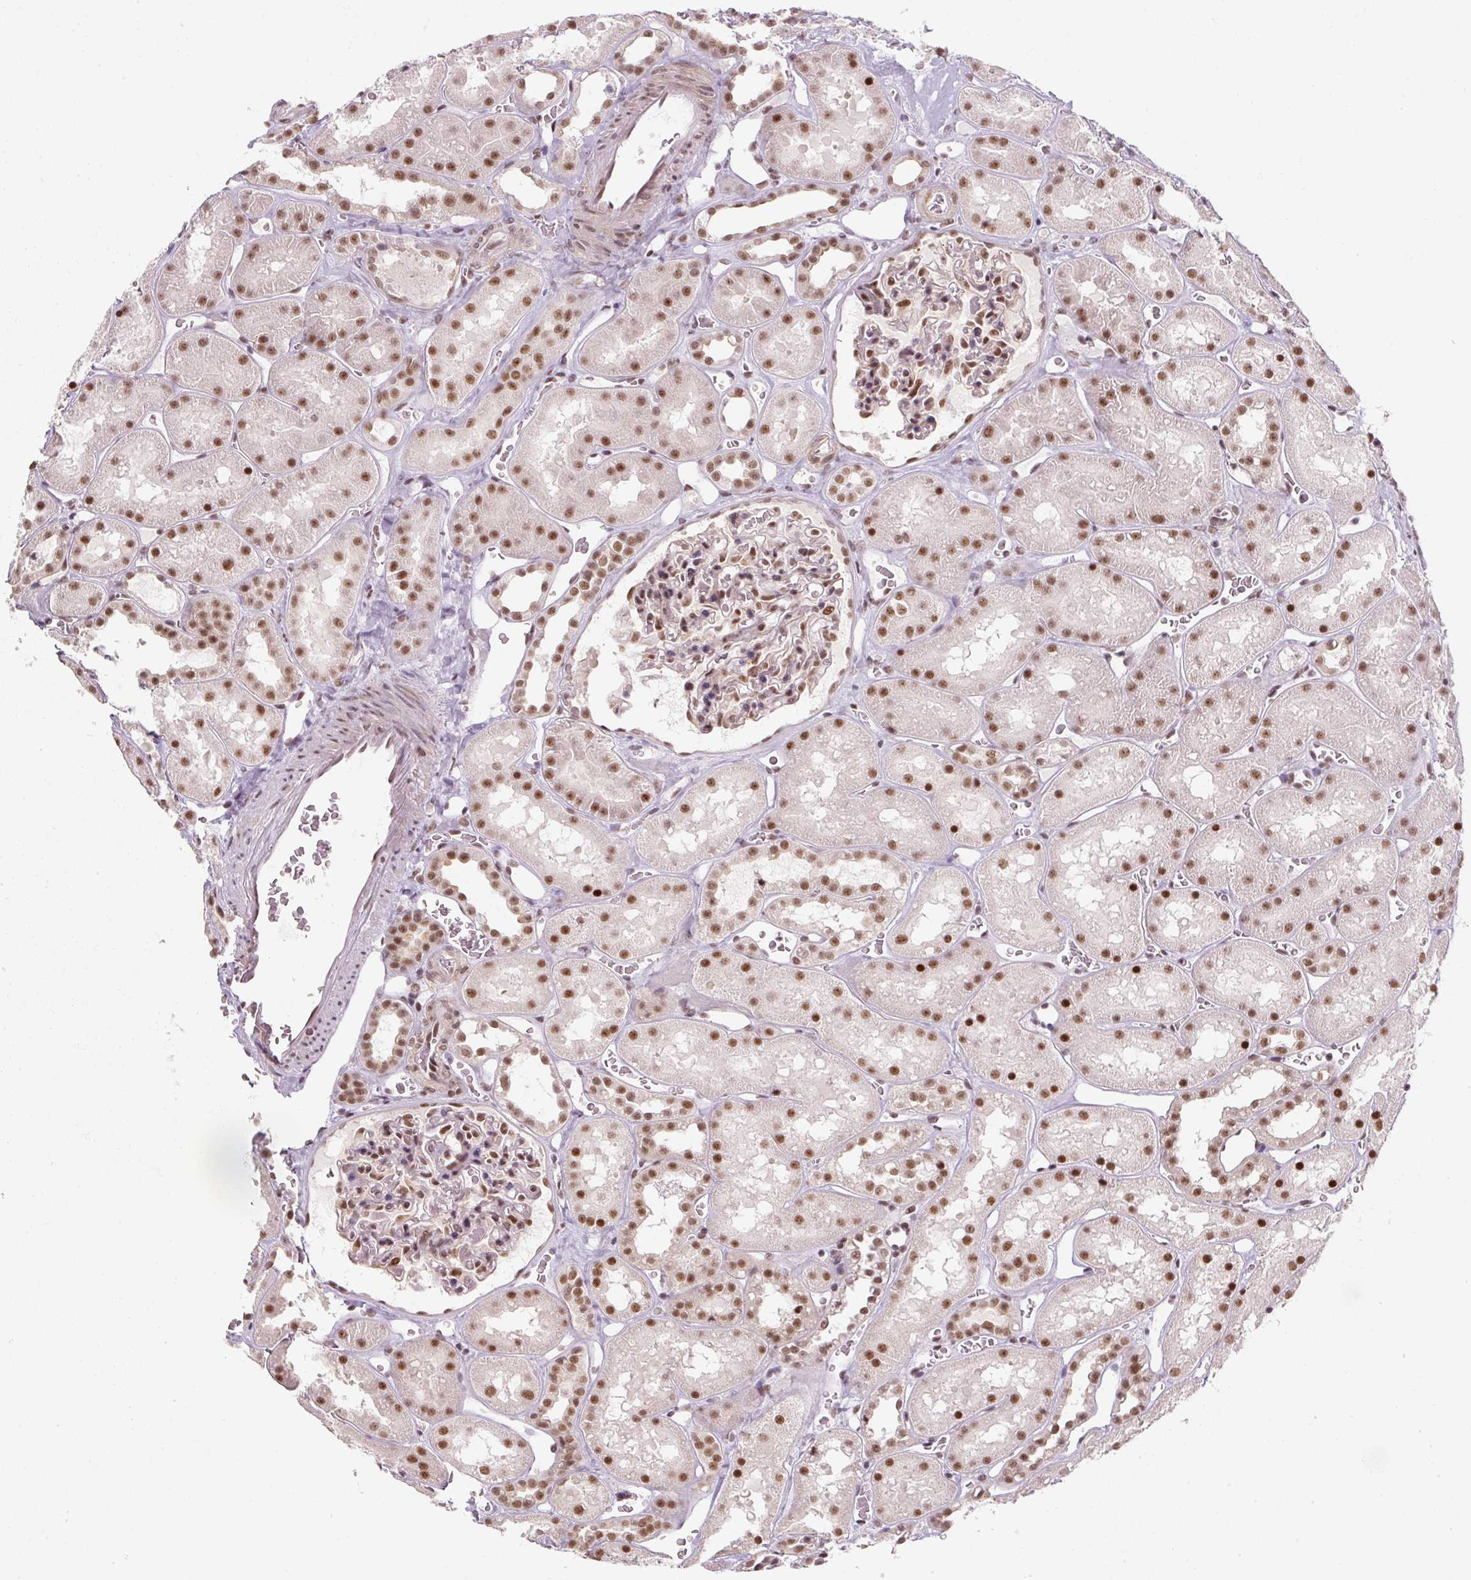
{"staining": {"intensity": "moderate", "quantity": ">75%", "location": "nuclear"}, "tissue": "kidney", "cell_type": "Cells in glomeruli", "image_type": "normal", "snomed": [{"axis": "morphology", "description": "Normal tissue, NOS"}, {"axis": "topography", "description": "Kidney"}], "caption": "The histopathology image reveals a brown stain indicating the presence of a protein in the nuclear of cells in glomeruli in kidney.", "gene": "U2AF2", "patient": {"sex": "female", "age": 41}}